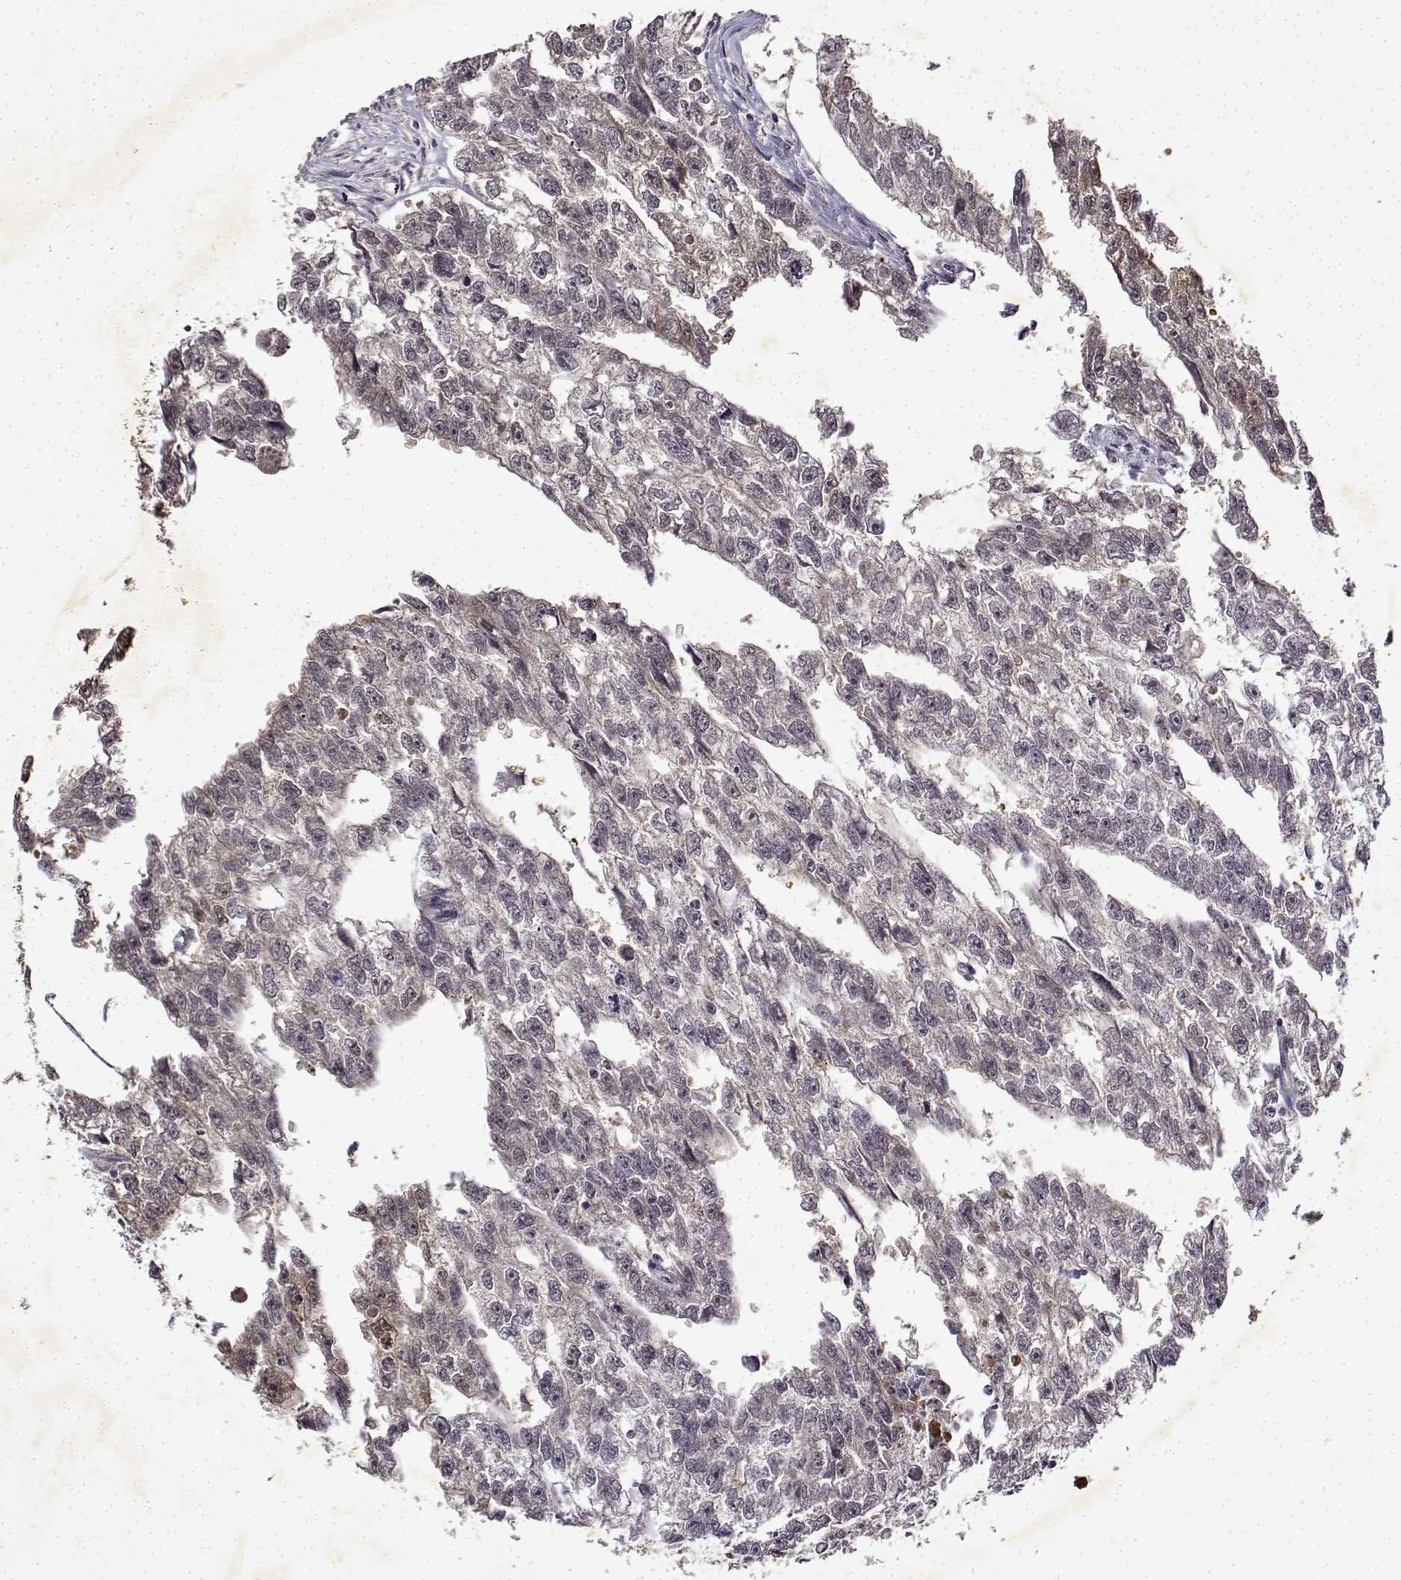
{"staining": {"intensity": "negative", "quantity": "none", "location": "none"}, "tissue": "testis cancer", "cell_type": "Tumor cells", "image_type": "cancer", "snomed": [{"axis": "morphology", "description": "Carcinoma, Embryonal, NOS"}, {"axis": "morphology", "description": "Teratoma, malignant, NOS"}, {"axis": "topography", "description": "Testis"}], "caption": "There is no significant positivity in tumor cells of testis cancer (embryonal carcinoma). (DAB IHC, high magnification).", "gene": "BDNF", "patient": {"sex": "male", "age": 44}}